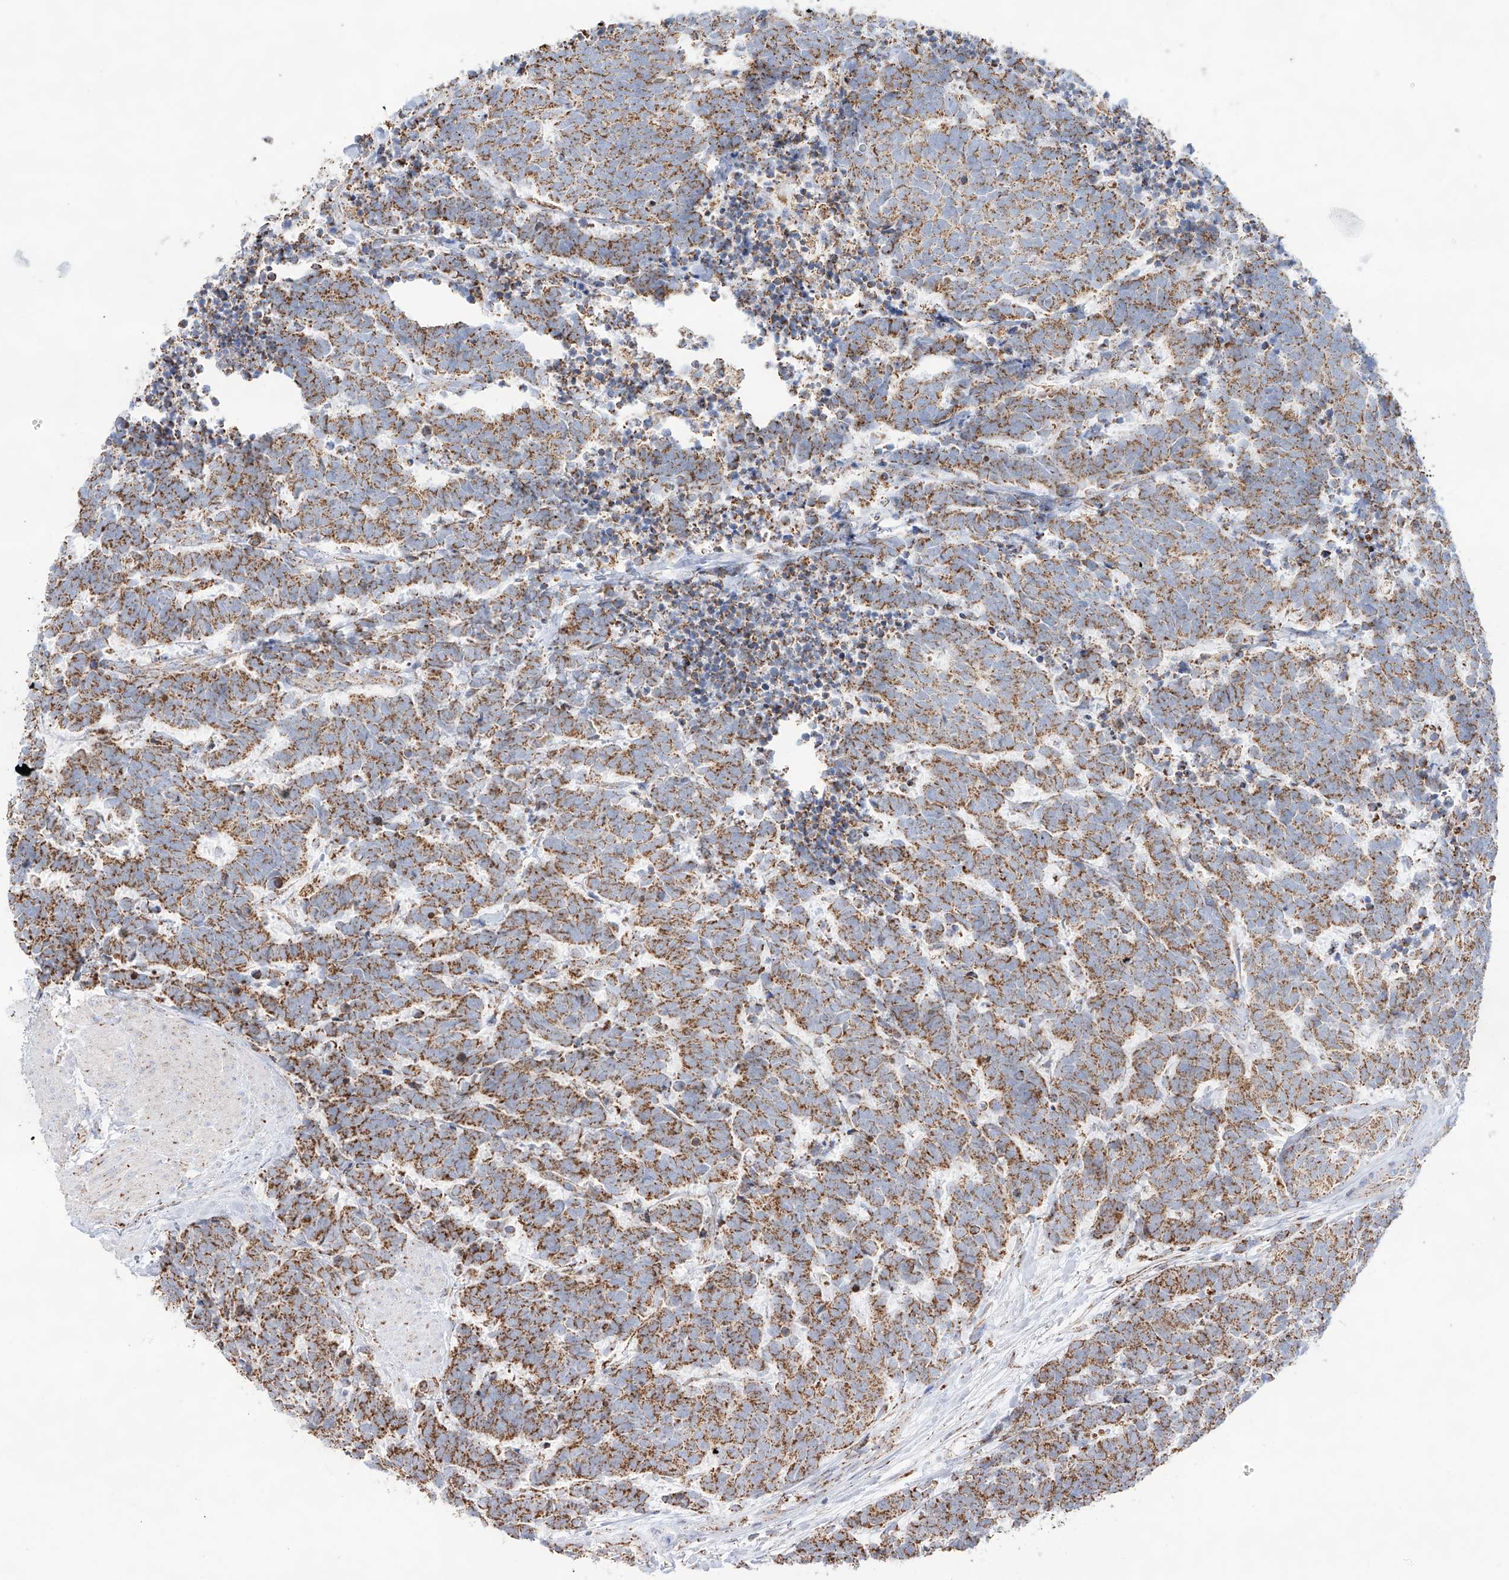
{"staining": {"intensity": "moderate", "quantity": ">75%", "location": "cytoplasmic/membranous"}, "tissue": "carcinoid", "cell_type": "Tumor cells", "image_type": "cancer", "snomed": [{"axis": "morphology", "description": "Carcinoma, NOS"}, {"axis": "morphology", "description": "Carcinoid, malignant, NOS"}, {"axis": "topography", "description": "Urinary bladder"}], "caption": "Protein staining displays moderate cytoplasmic/membranous expression in approximately >75% of tumor cells in carcinoid (malignant). The staining is performed using DAB (3,3'-diaminobenzidine) brown chromogen to label protein expression. The nuclei are counter-stained blue using hematoxylin.", "gene": "TTC27", "patient": {"sex": "male", "age": 57}}